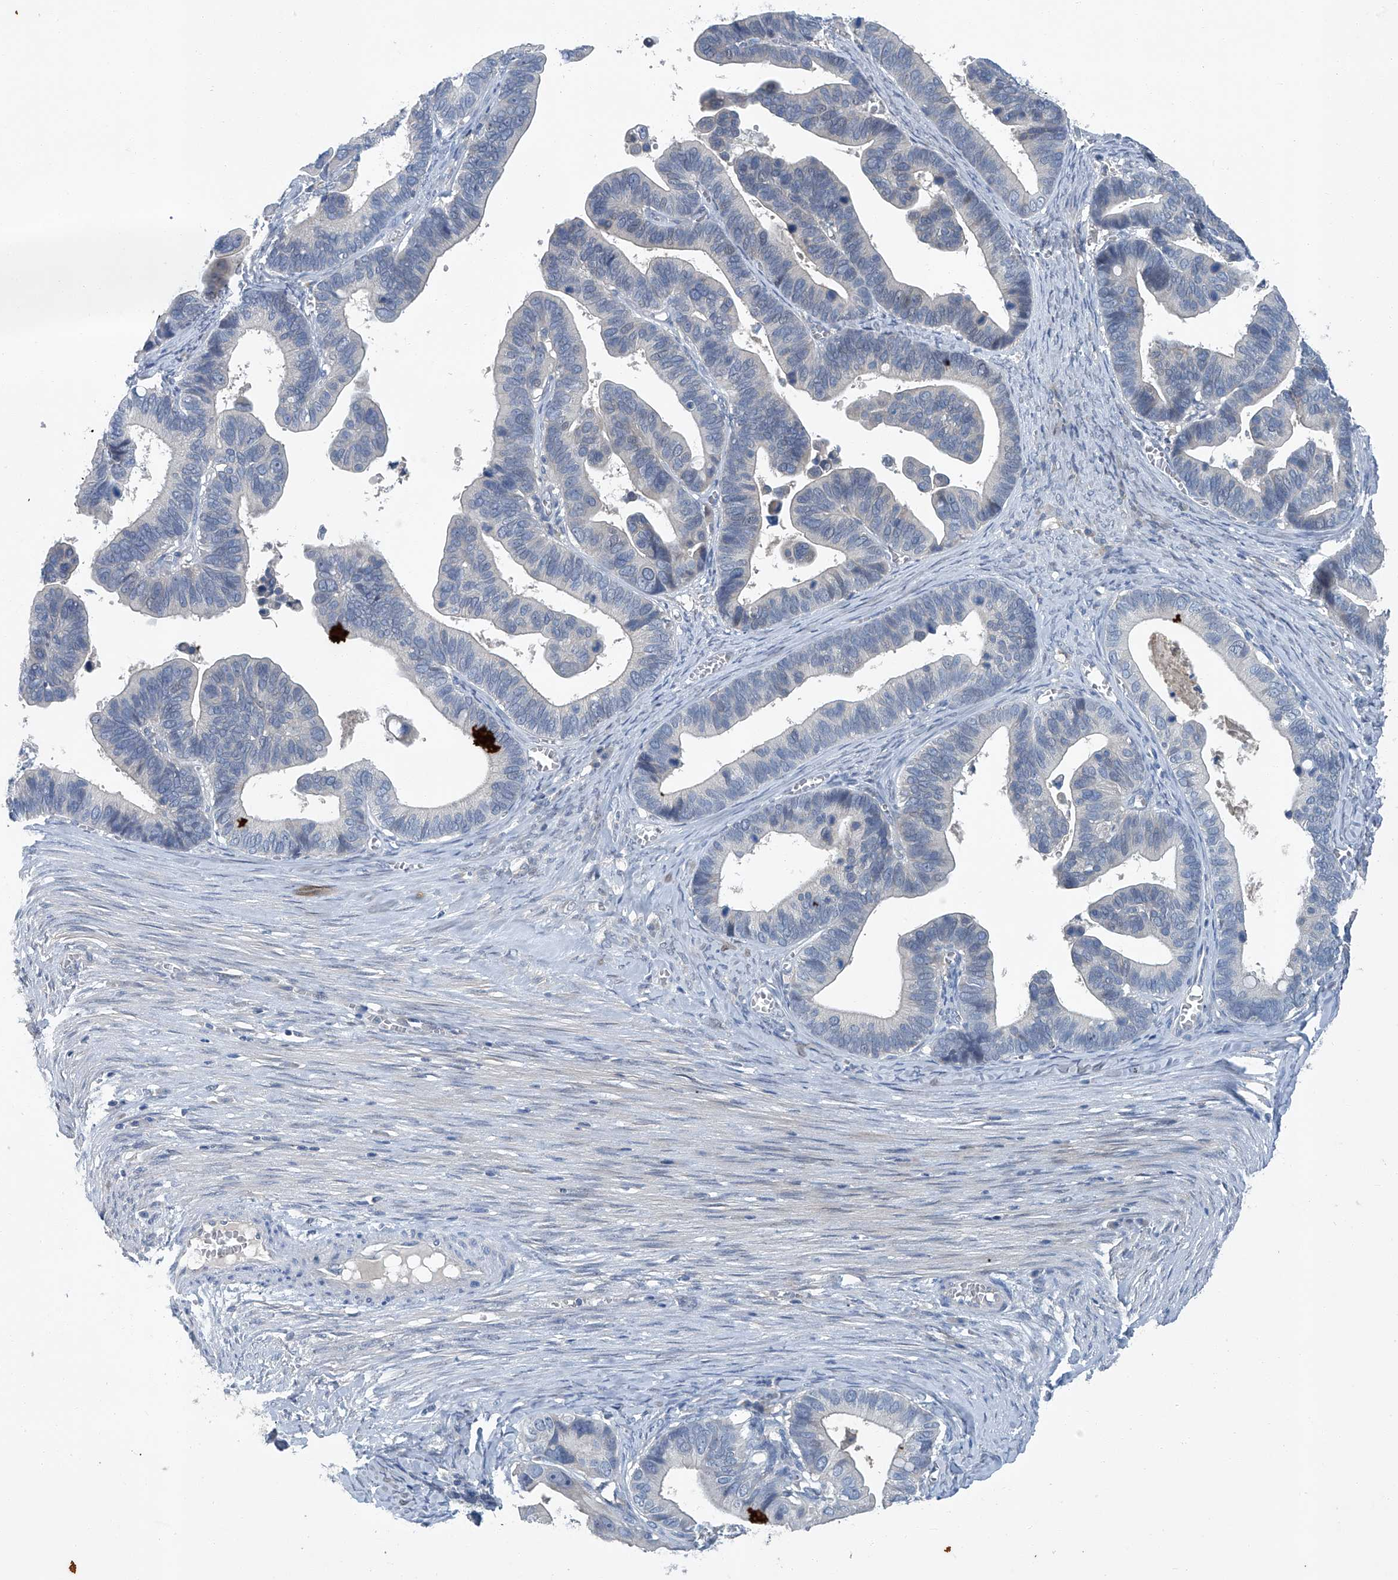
{"staining": {"intensity": "negative", "quantity": "none", "location": "none"}, "tissue": "ovarian cancer", "cell_type": "Tumor cells", "image_type": "cancer", "snomed": [{"axis": "morphology", "description": "Cystadenocarcinoma, serous, NOS"}, {"axis": "topography", "description": "Ovary"}], "caption": "An immunohistochemistry micrograph of ovarian cancer is shown. There is no staining in tumor cells of ovarian cancer.", "gene": "ANKRD34A", "patient": {"sex": "female", "age": 56}}